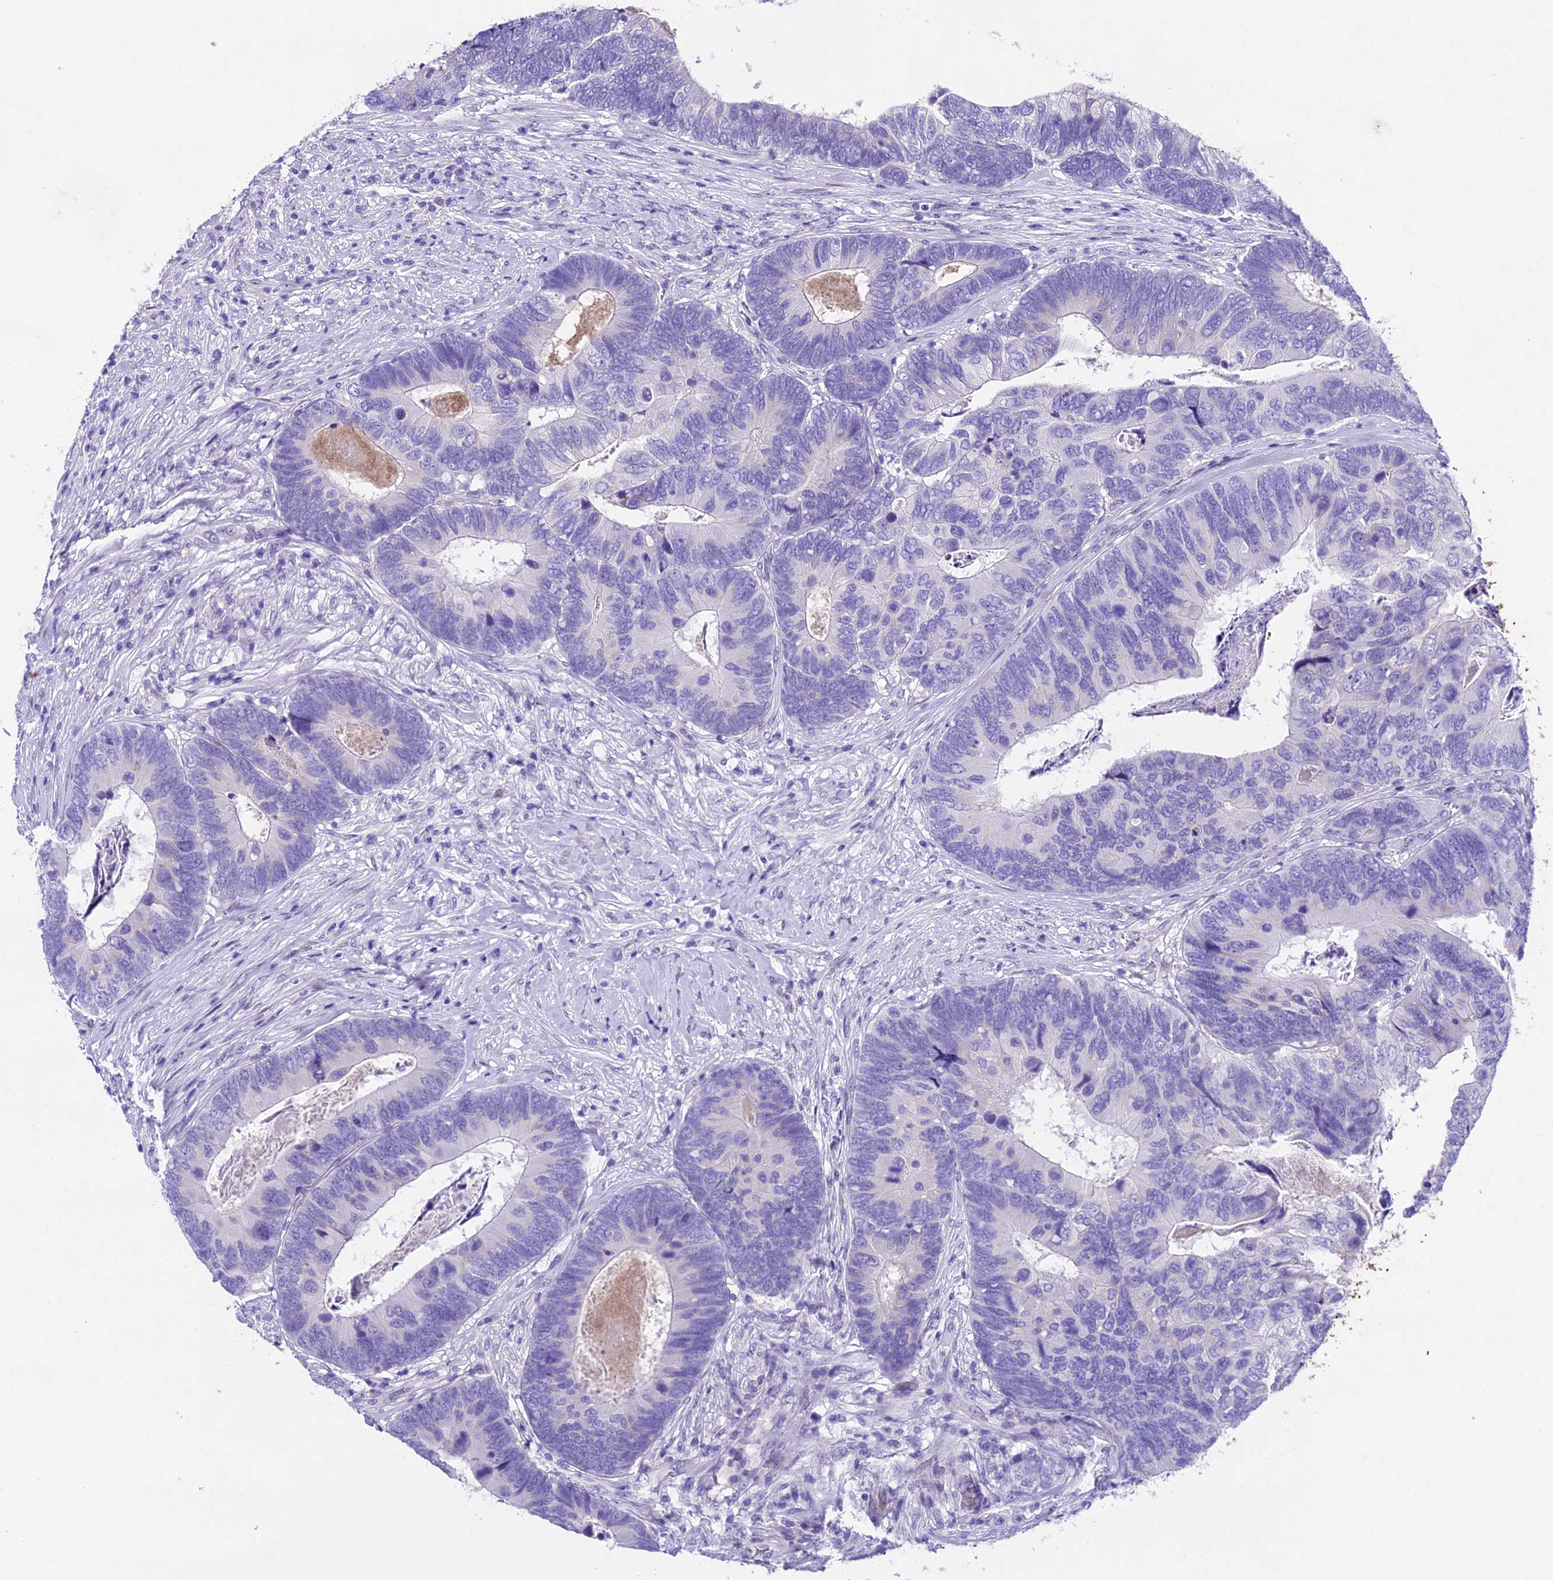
{"staining": {"intensity": "negative", "quantity": "none", "location": "none"}, "tissue": "colorectal cancer", "cell_type": "Tumor cells", "image_type": "cancer", "snomed": [{"axis": "morphology", "description": "Adenocarcinoma, NOS"}, {"axis": "topography", "description": "Colon"}], "caption": "DAB immunohistochemical staining of human colorectal cancer shows no significant positivity in tumor cells. Nuclei are stained in blue.", "gene": "IFT140", "patient": {"sex": "female", "age": 67}}